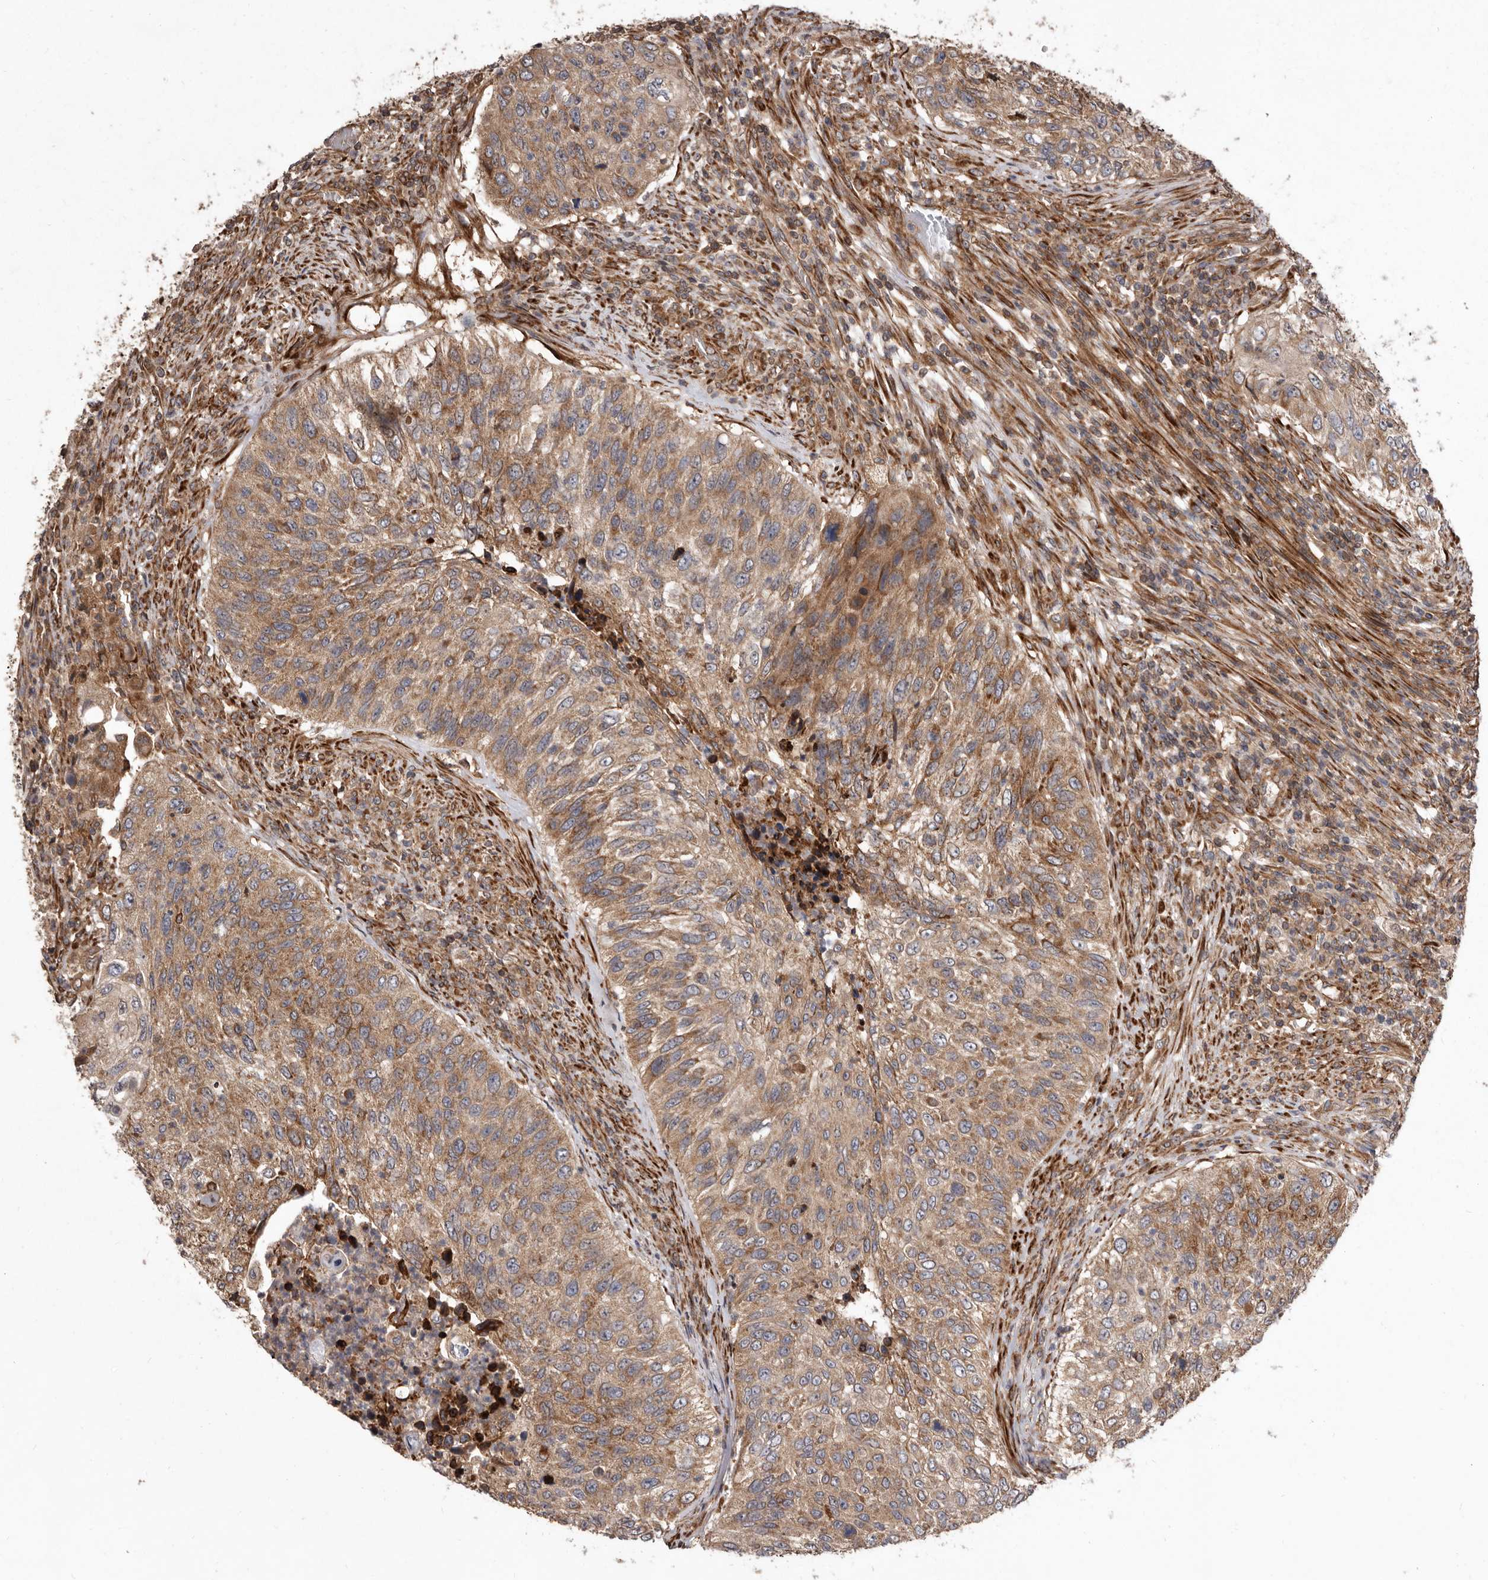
{"staining": {"intensity": "moderate", "quantity": ">75%", "location": "cytoplasmic/membranous"}, "tissue": "urothelial cancer", "cell_type": "Tumor cells", "image_type": "cancer", "snomed": [{"axis": "morphology", "description": "Urothelial carcinoma, High grade"}, {"axis": "topography", "description": "Urinary bladder"}], "caption": "Immunohistochemical staining of high-grade urothelial carcinoma displays moderate cytoplasmic/membranous protein expression in approximately >75% of tumor cells.", "gene": "FLAD1", "patient": {"sex": "female", "age": 60}}